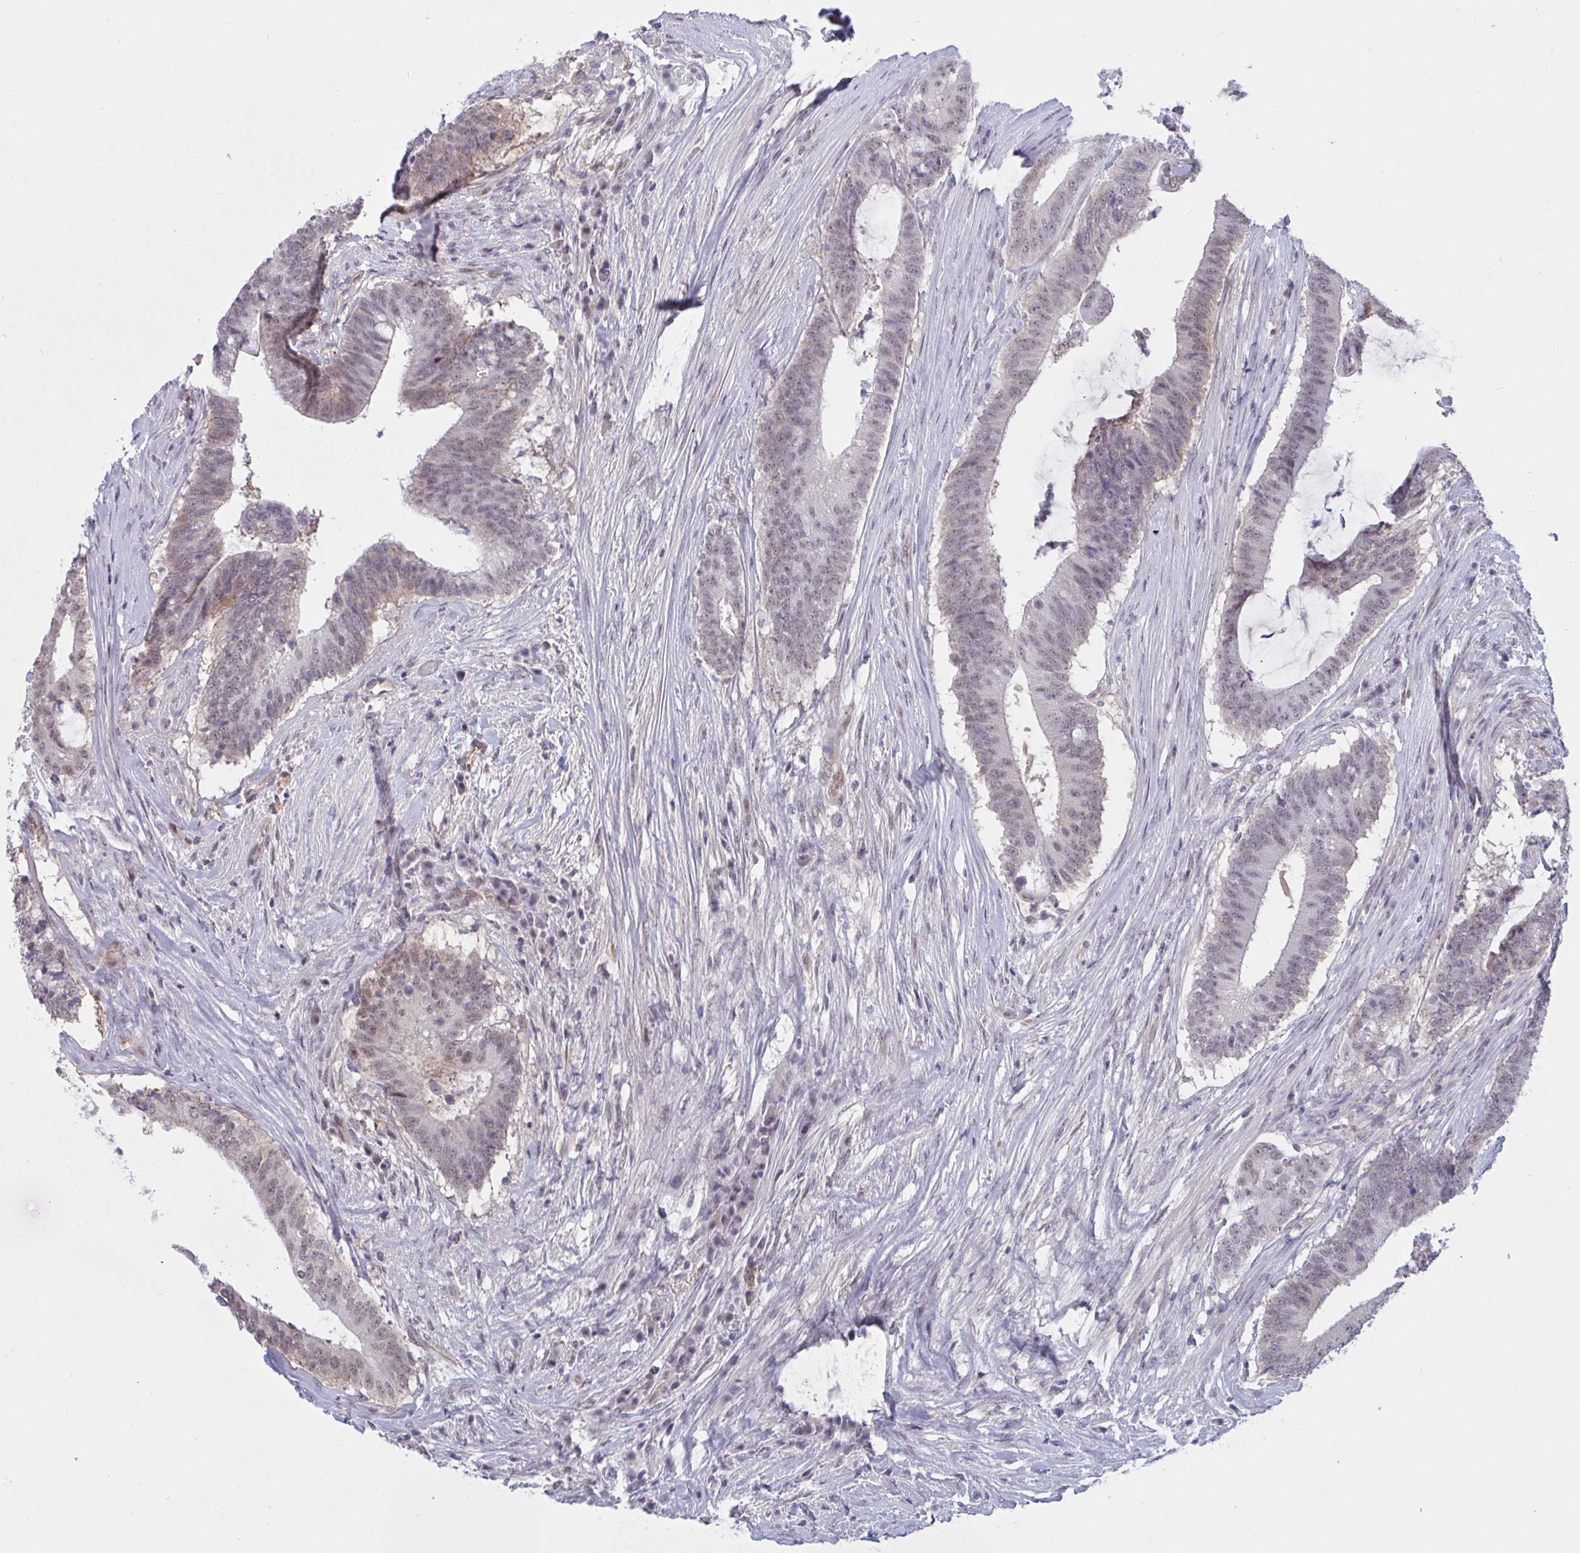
{"staining": {"intensity": "weak", "quantity": "25%-75%", "location": "nuclear"}, "tissue": "colorectal cancer", "cell_type": "Tumor cells", "image_type": "cancer", "snomed": [{"axis": "morphology", "description": "Adenocarcinoma, NOS"}, {"axis": "topography", "description": "Colon"}], "caption": "Human colorectal cancer (adenocarcinoma) stained with a brown dye reveals weak nuclear positive expression in approximately 25%-75% of tumor cells.", "gene": "DSCAML1", "patient": {"sex": "female", "age": 43}}